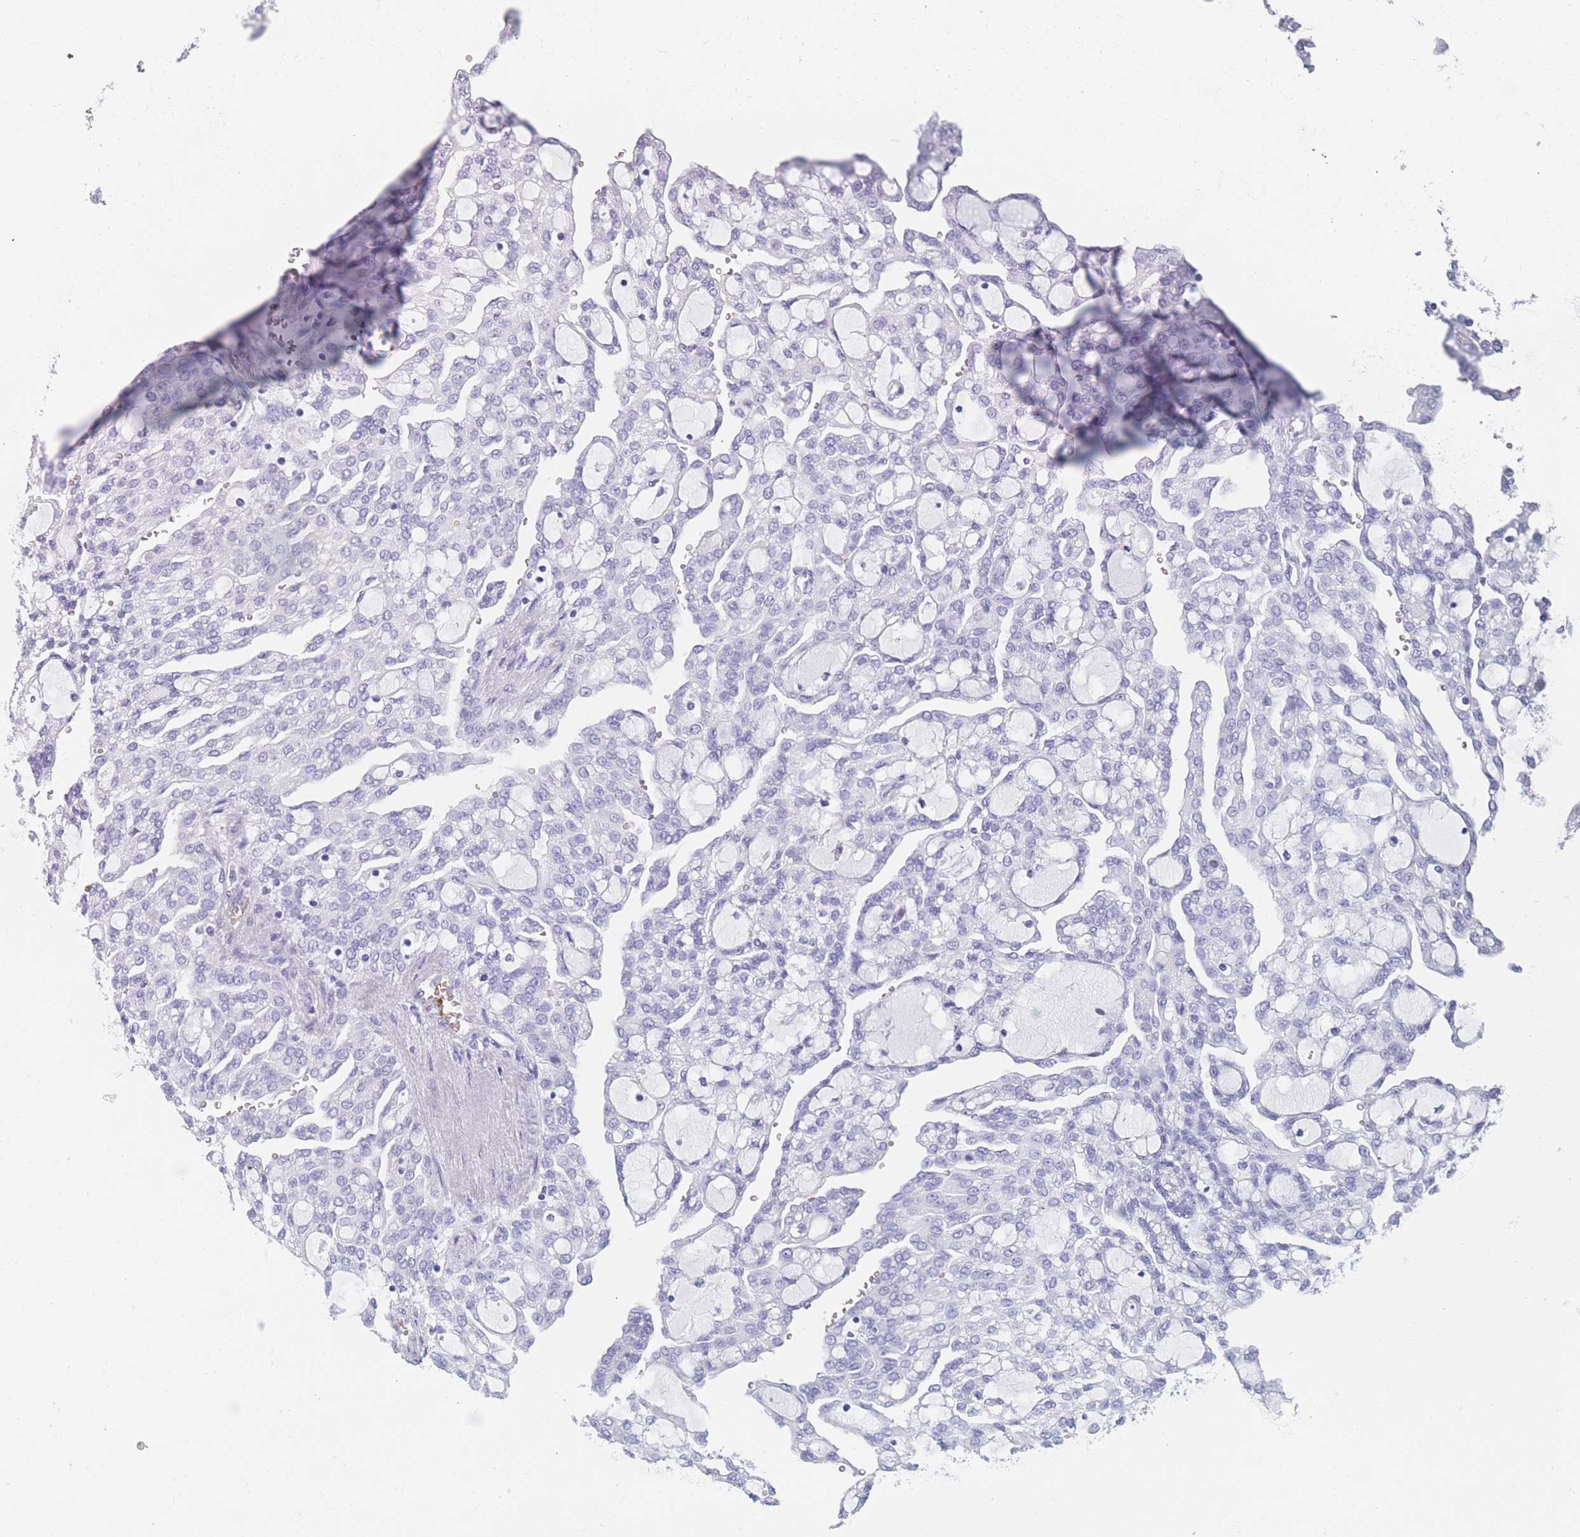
{"staining": {"intensity": "negative", "quantity": "none", "location": "none"}, "tissue": "renal cancer", "cell_type": "Tumor cells", "image_type": "cancer", "snomed": [{"axis": "morphology", "description": "Adenocarcinoma, NOS"}, {"axis": "topography", "description": "Kidney"}], "caption": "Immunohistochemical staining of human renal cancer reveals no significant staining in tumor cells.", "gene": "OR5D16", "patient": {"sex": "male", "age": 63}}